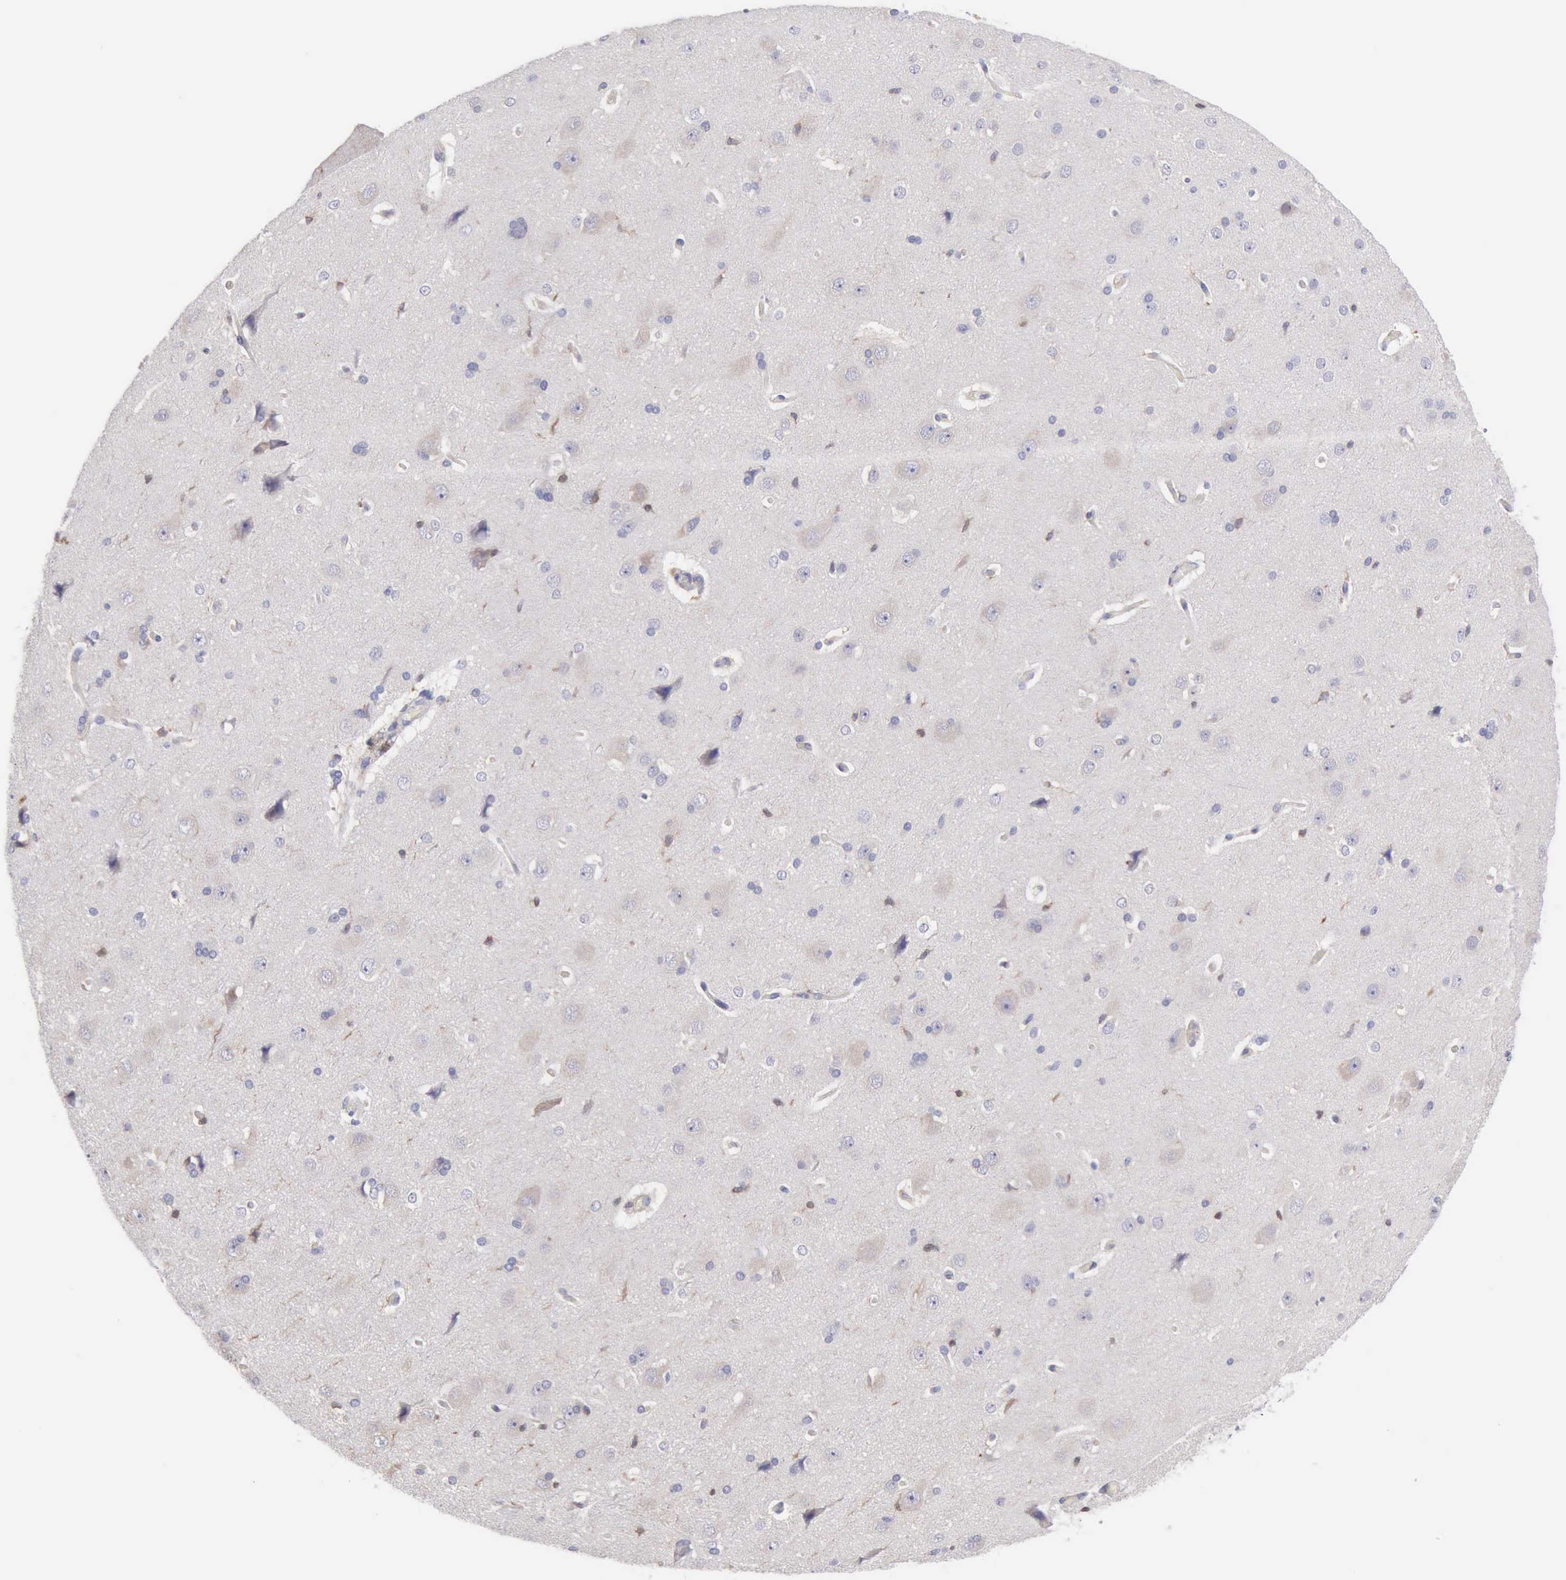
{"staining": {"intensity": "weak", "quantity": "<25%", "location": "cytoplasmic/membranous"}, "tissue": "cerebral cortex", "cell_type": "Endothelial cells", "image_type": "normal", "snomed": [{"axis": "morphology", "description": "Normal tissue, NOS"}, {"axis": "topography", "description": "Cerebral cortex"}], "caption": "Cerebral cortex stained for a protein using IHC displays no expression endothelial cells.", "gene": "SASH3", "patient": {"sex": "female", "age": 45}}